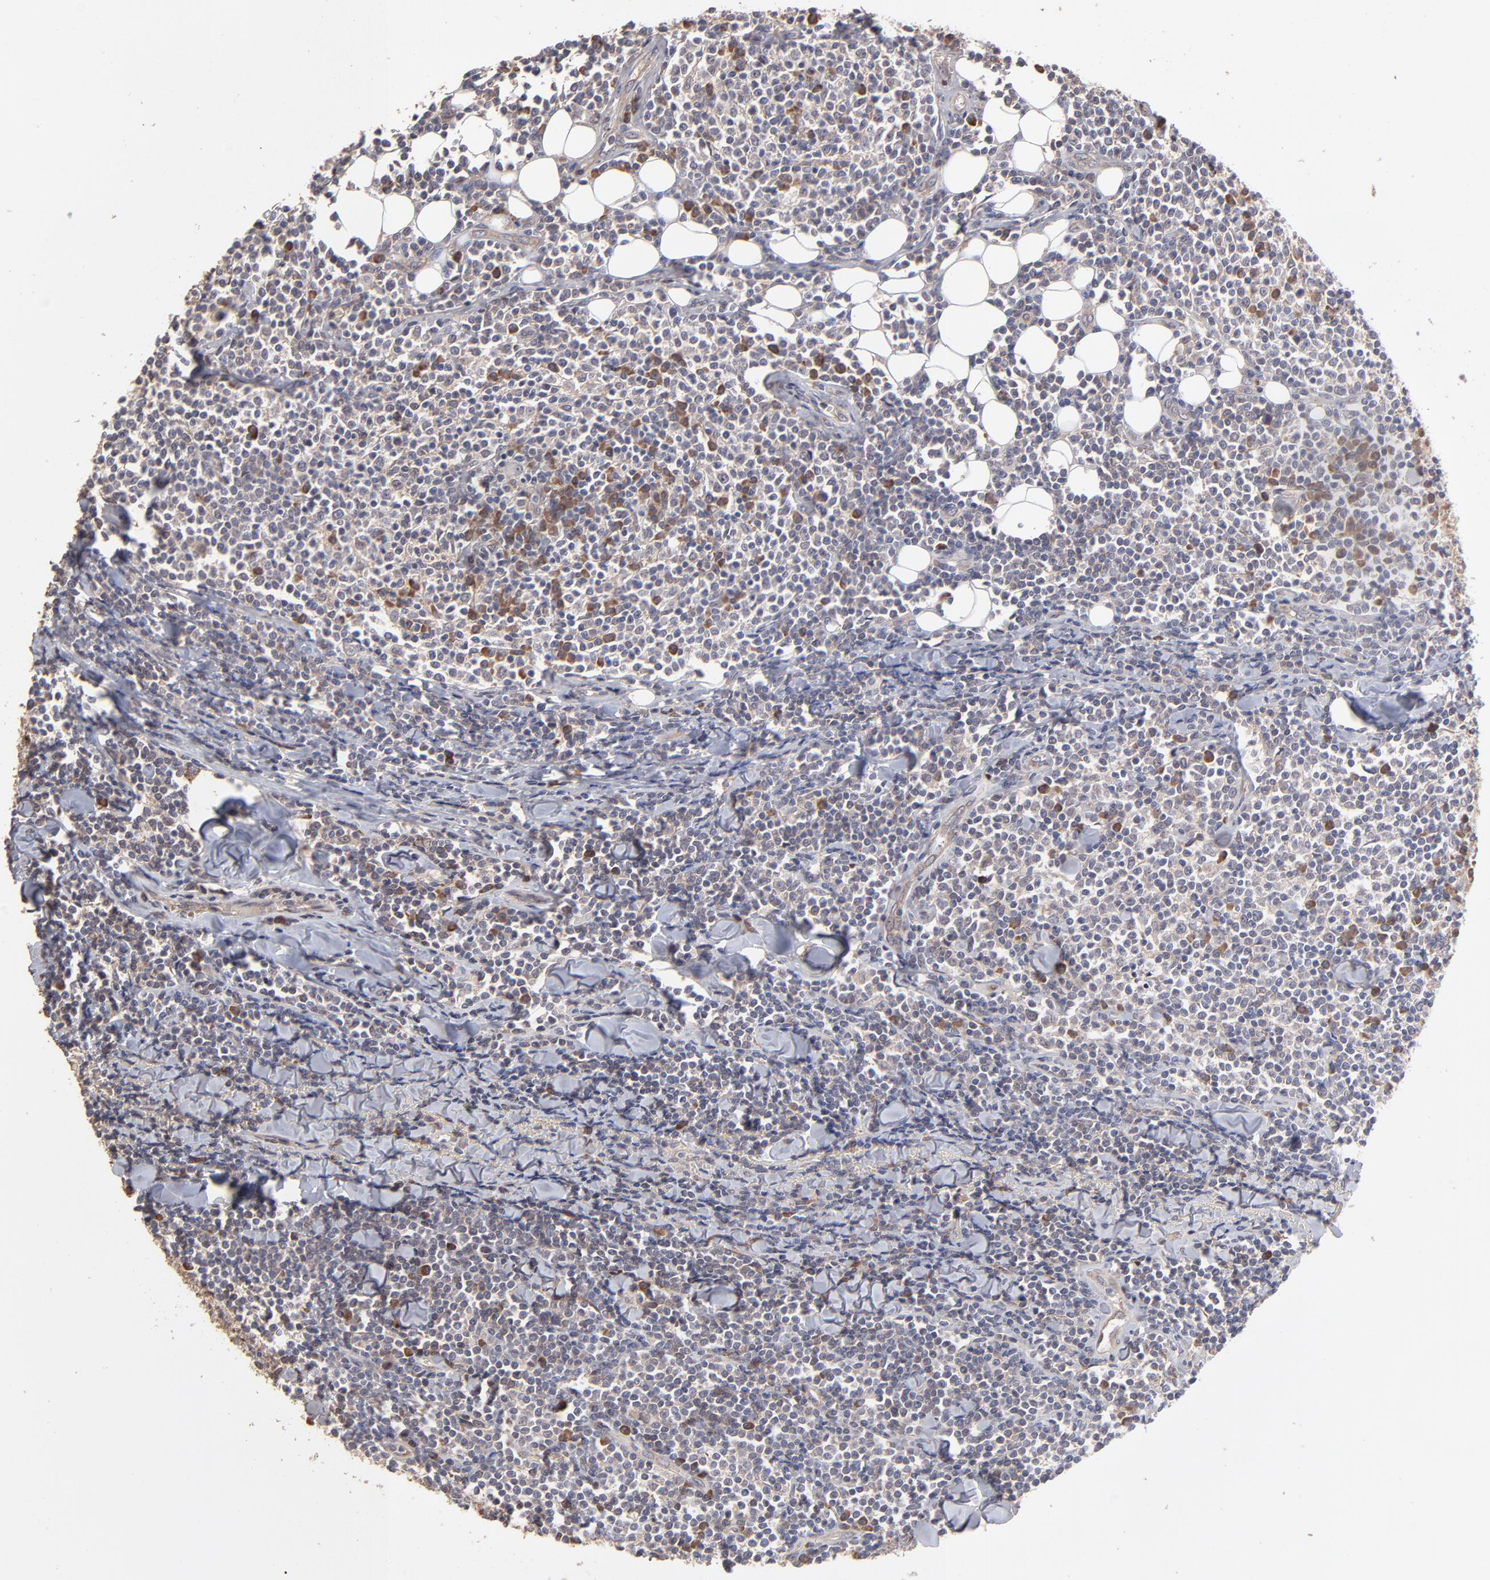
{"staining": {"intensity": "moderate", "quantity": "<25%", "location": "cytoplasmic/membranous,nuclear"}, "tissue": "lymphoma", "cell_type": "Tumor cells", "image_type": "cancer", "snomed": [{"axis": "morphology", "description": "Malignant lymphoma, non-Hodgkin's type, Low grade"}, {"axis": "topography", "description": "Soft tissue"}], "caption": "Lymphoma tissue displays moderate cytoplasmic/membranous and nuclear positivity in about <25% of tumor cells", "gene": "CHL1", "patient": {"sex": "male", "age": 92}}